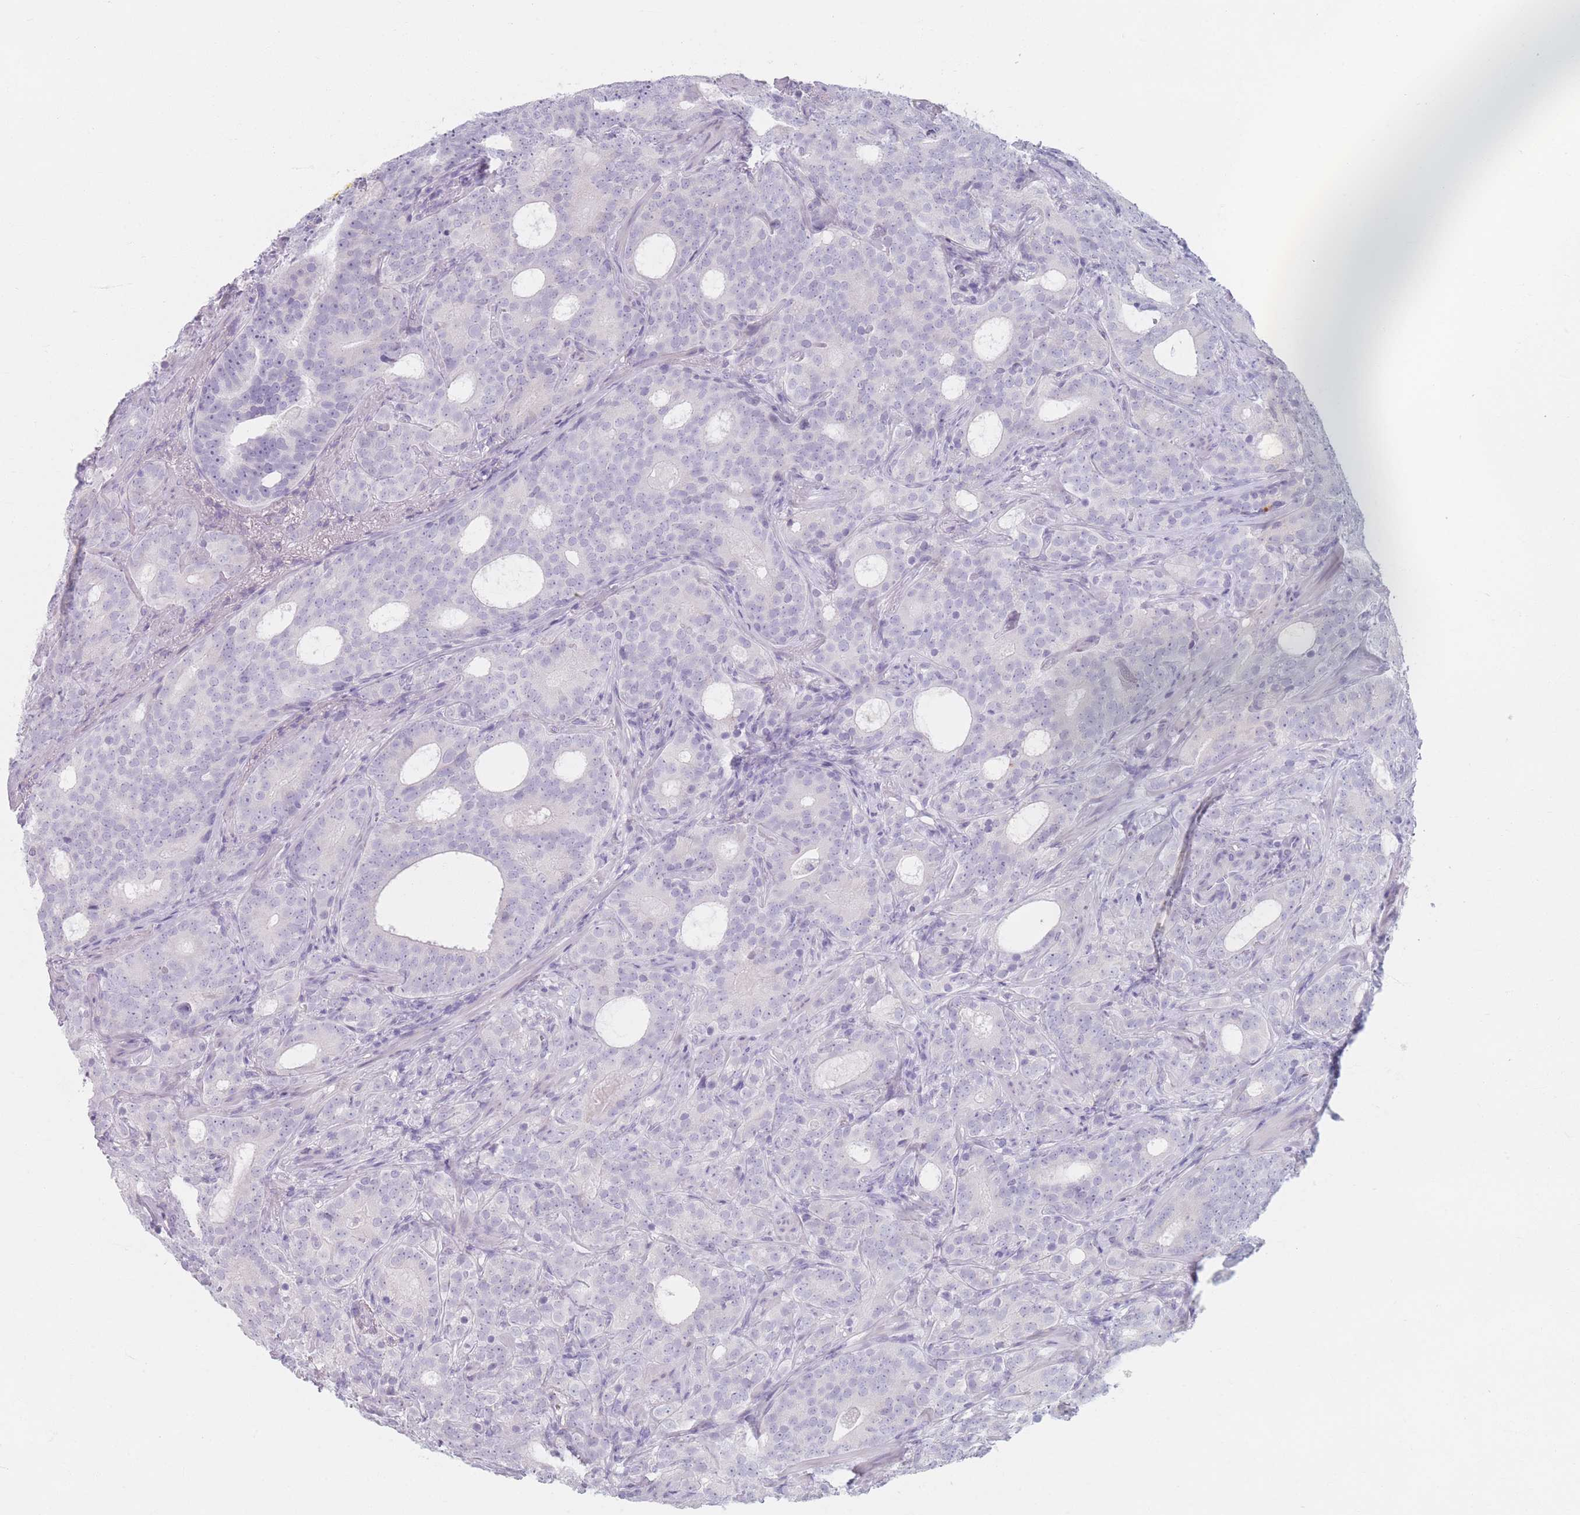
{"staining": {"intensity": "negative", "quantity": "none", "location": "none"}, "tissue": "prostate cancer", "cell_type": "Tumor cells", "image_type": "cancer", "snomed": [{"axis": "morphology", "description": "Adenocarcinoma, High grade"}, {"axis": "topography", "description": "Prostate"}], "caption": "There is no significant expression in tumor cells of prostate cancer. Nuclei are stained in blue.", "gene": "PIGM", "patient": {"sex": "male", "age": 64}}